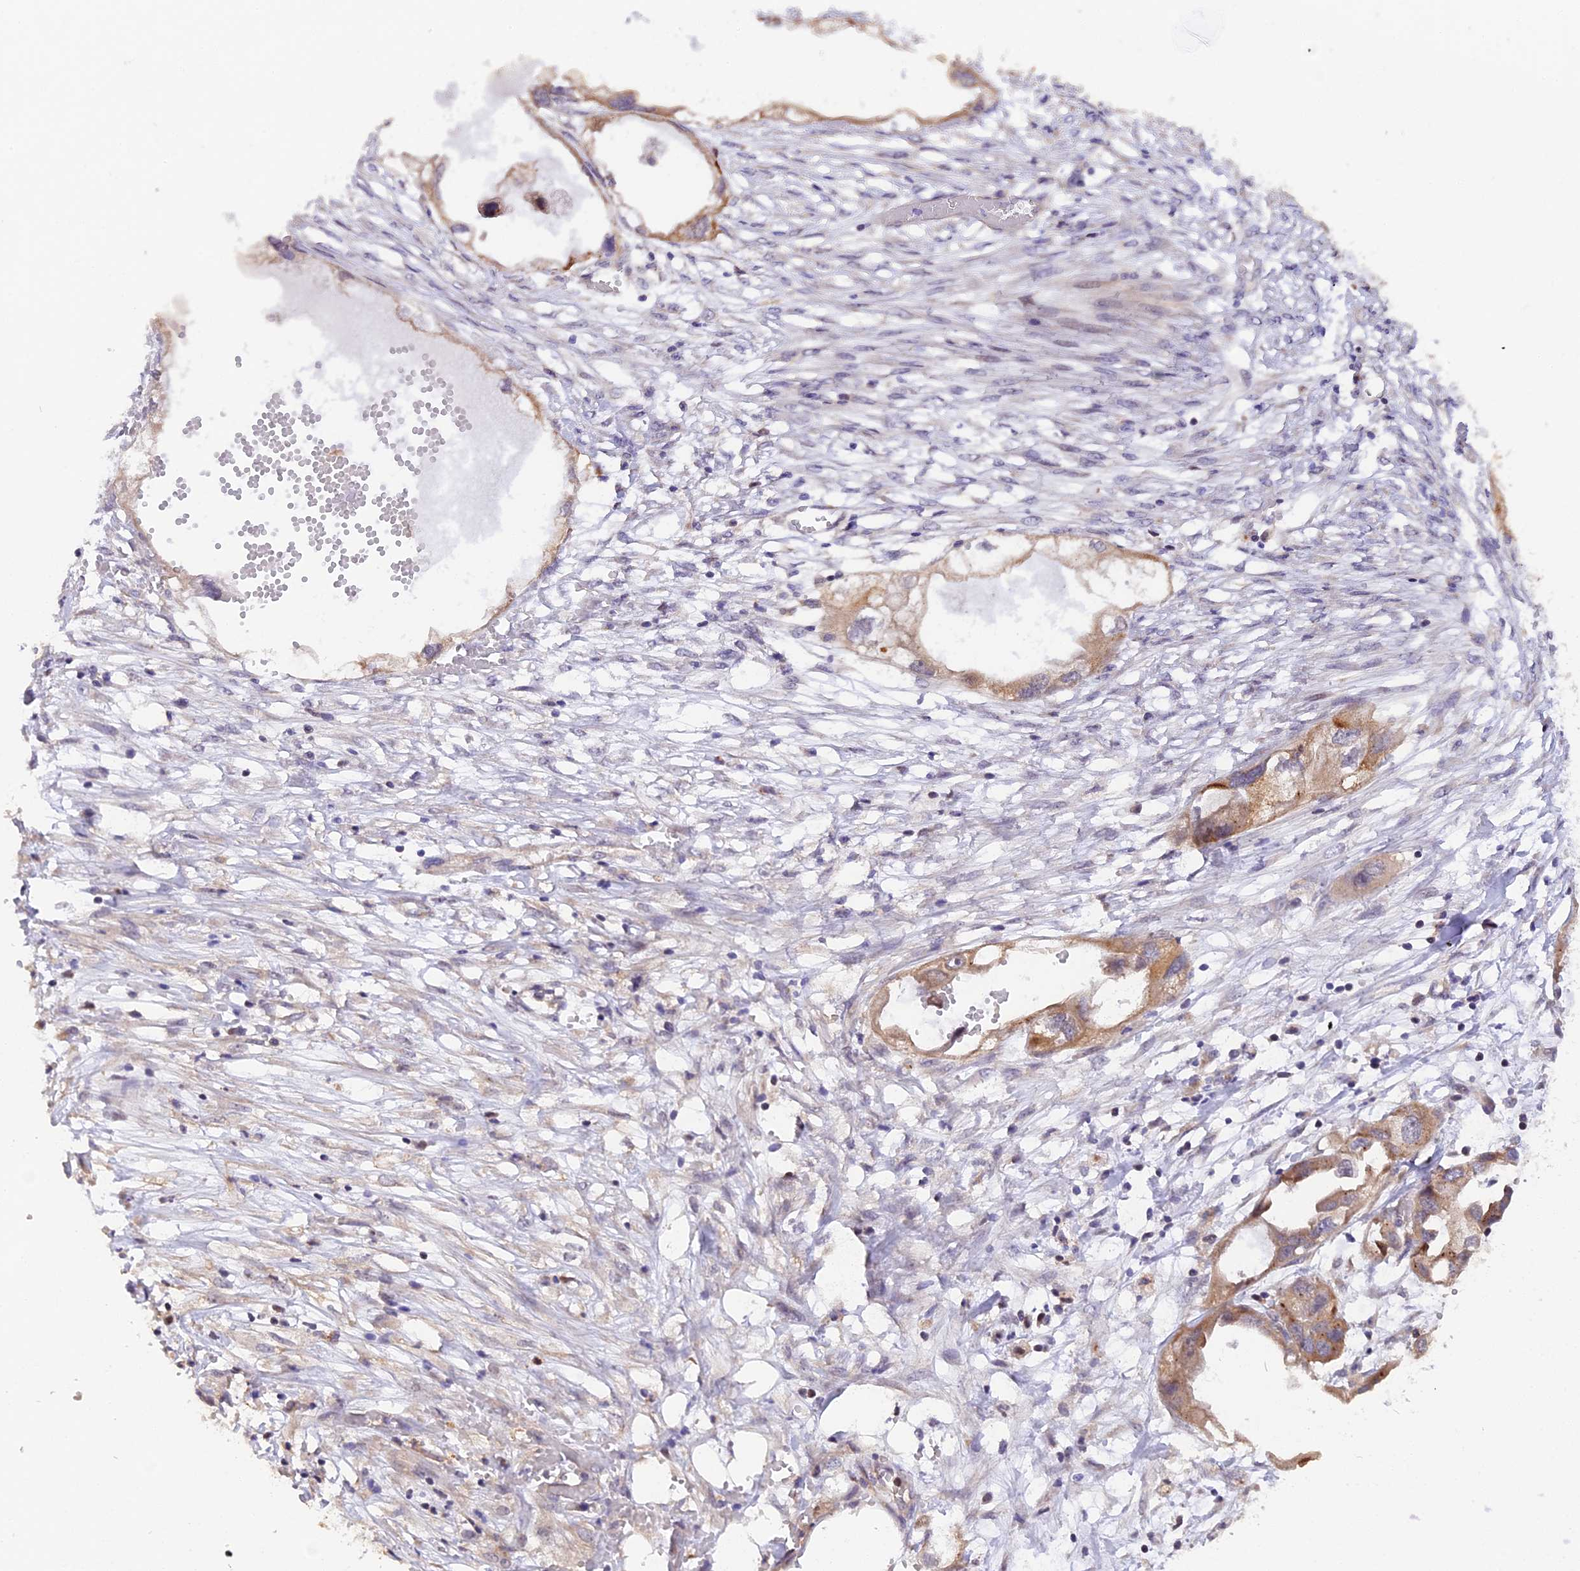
{"staining": {"intensity": "moderate", "quantity": "25%-75%", "location": "cytoplasmic/membranous"}, "tissue": "endometrial cancer", "cell_type": "Tumor cells", "image_type": "cancer", "snomed": [{"axis": "morphology", "description": "Adenocarcinoma, NOS"}, {"axis": "morphology", "description": "Adenocarcinoma, metastatic, NOS"}, {"axis": "topography", "description": "Adipose tissue"}, {"axis": "topography", "description": "Endometrium"}], "caption": "Protein staining reveals moderate cytoplasmic/membranous staining in about 25%-75% of tumor cells in endometrial cancer (adenocarcinoma). (Stains: DAB in brown, nuclei in blue, Microscopy: brightfield microscopy at high magnification).", "gene": "SAMD4A", "patient": {"sex": "female", "age": 67}}